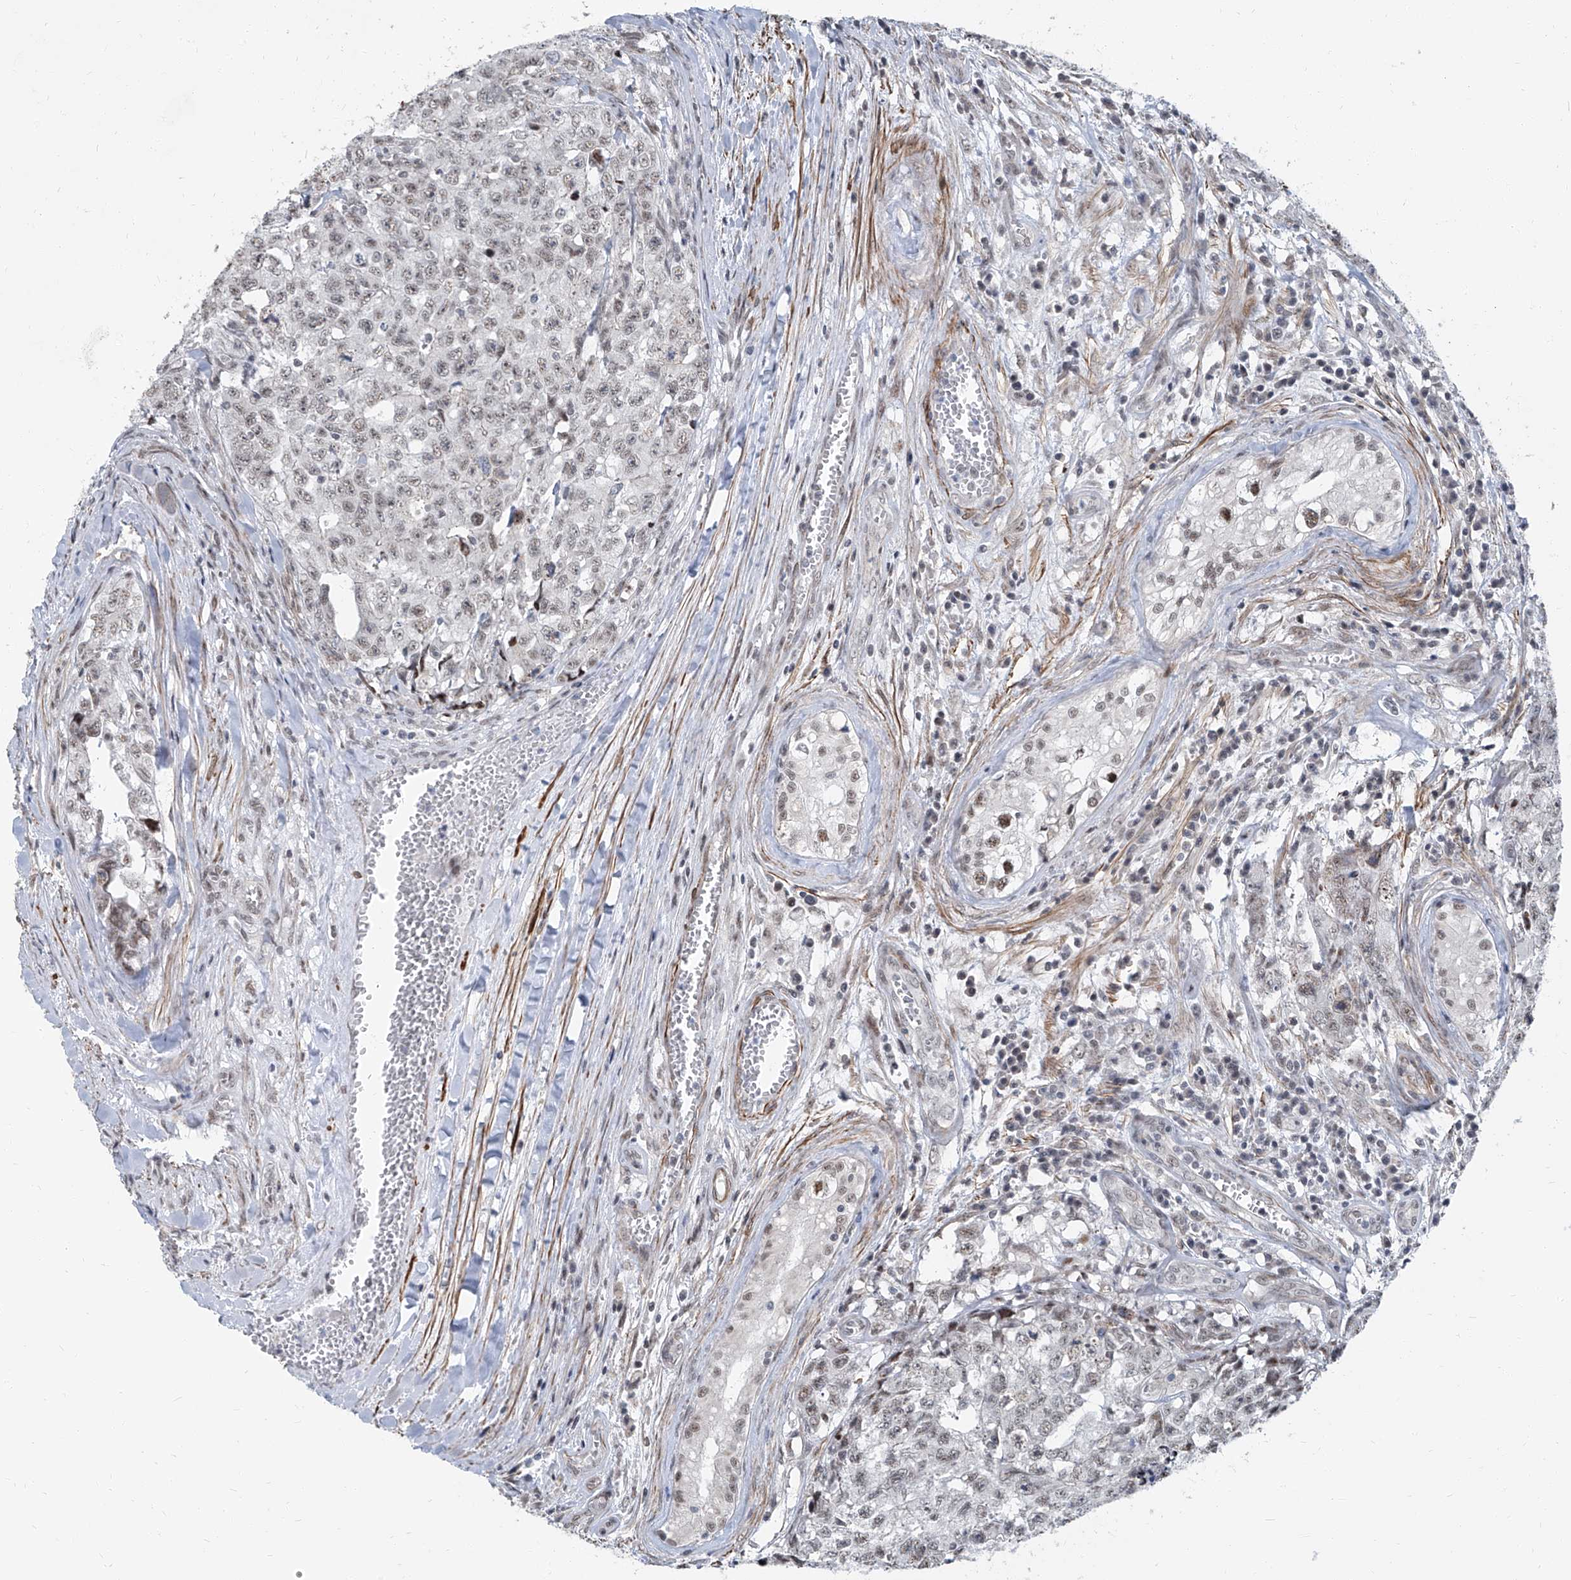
{"staining": {"intensity": "weak", "quantity": "25%-75%", "location": "nuclear"}, "tissue": "testis cancer", "cell_type": "Tumor cells", "image_type": "cancer", "snomed": [{"axis": "morphology", "description": "Carcinoma, Embryonal, NOS"}, {"axis": "topography", "description": "Testis"}], "caption": "About 25%-75% of tumor cells in human embryonal carcinoma (testis) exhibit weak nuclear protein expression as visualized by brown immunohistochemical staining.", "gene": "TXLNB", "patient": {"sex": "male", "age": 28}}